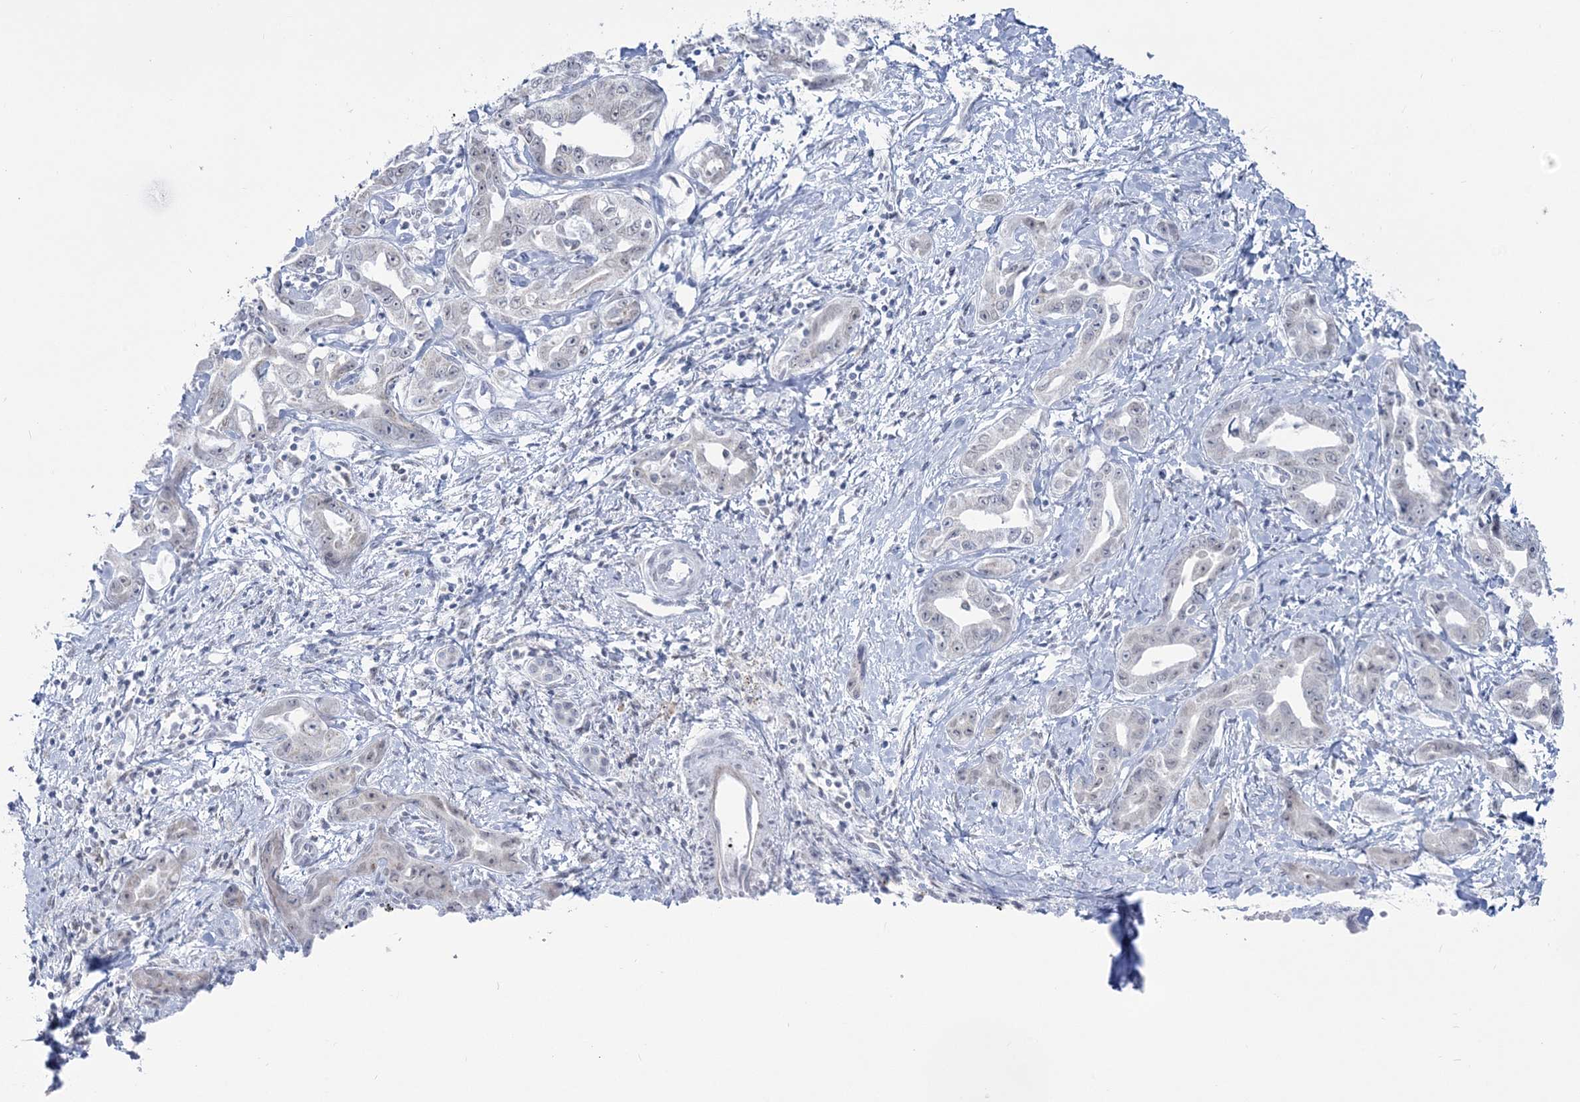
{"staining": {"intensity": "negative", "quantity": "none", "location": "none"}, "tissue": "liver cancer", "cell_type": "Tumor cells", "image_type": "cancer", "snomed": [{"axis": "morphology", "description": "Cholangiocarcinoma"}, {"axis": "topography", "description": "Liver"}], "caption": "Protein analysis of cholangiocarcinoma (liver) exhibits no significant staining in tumor cells.", "gene": "ZNF843", "patient": {"sex": "male", "age": 59}}